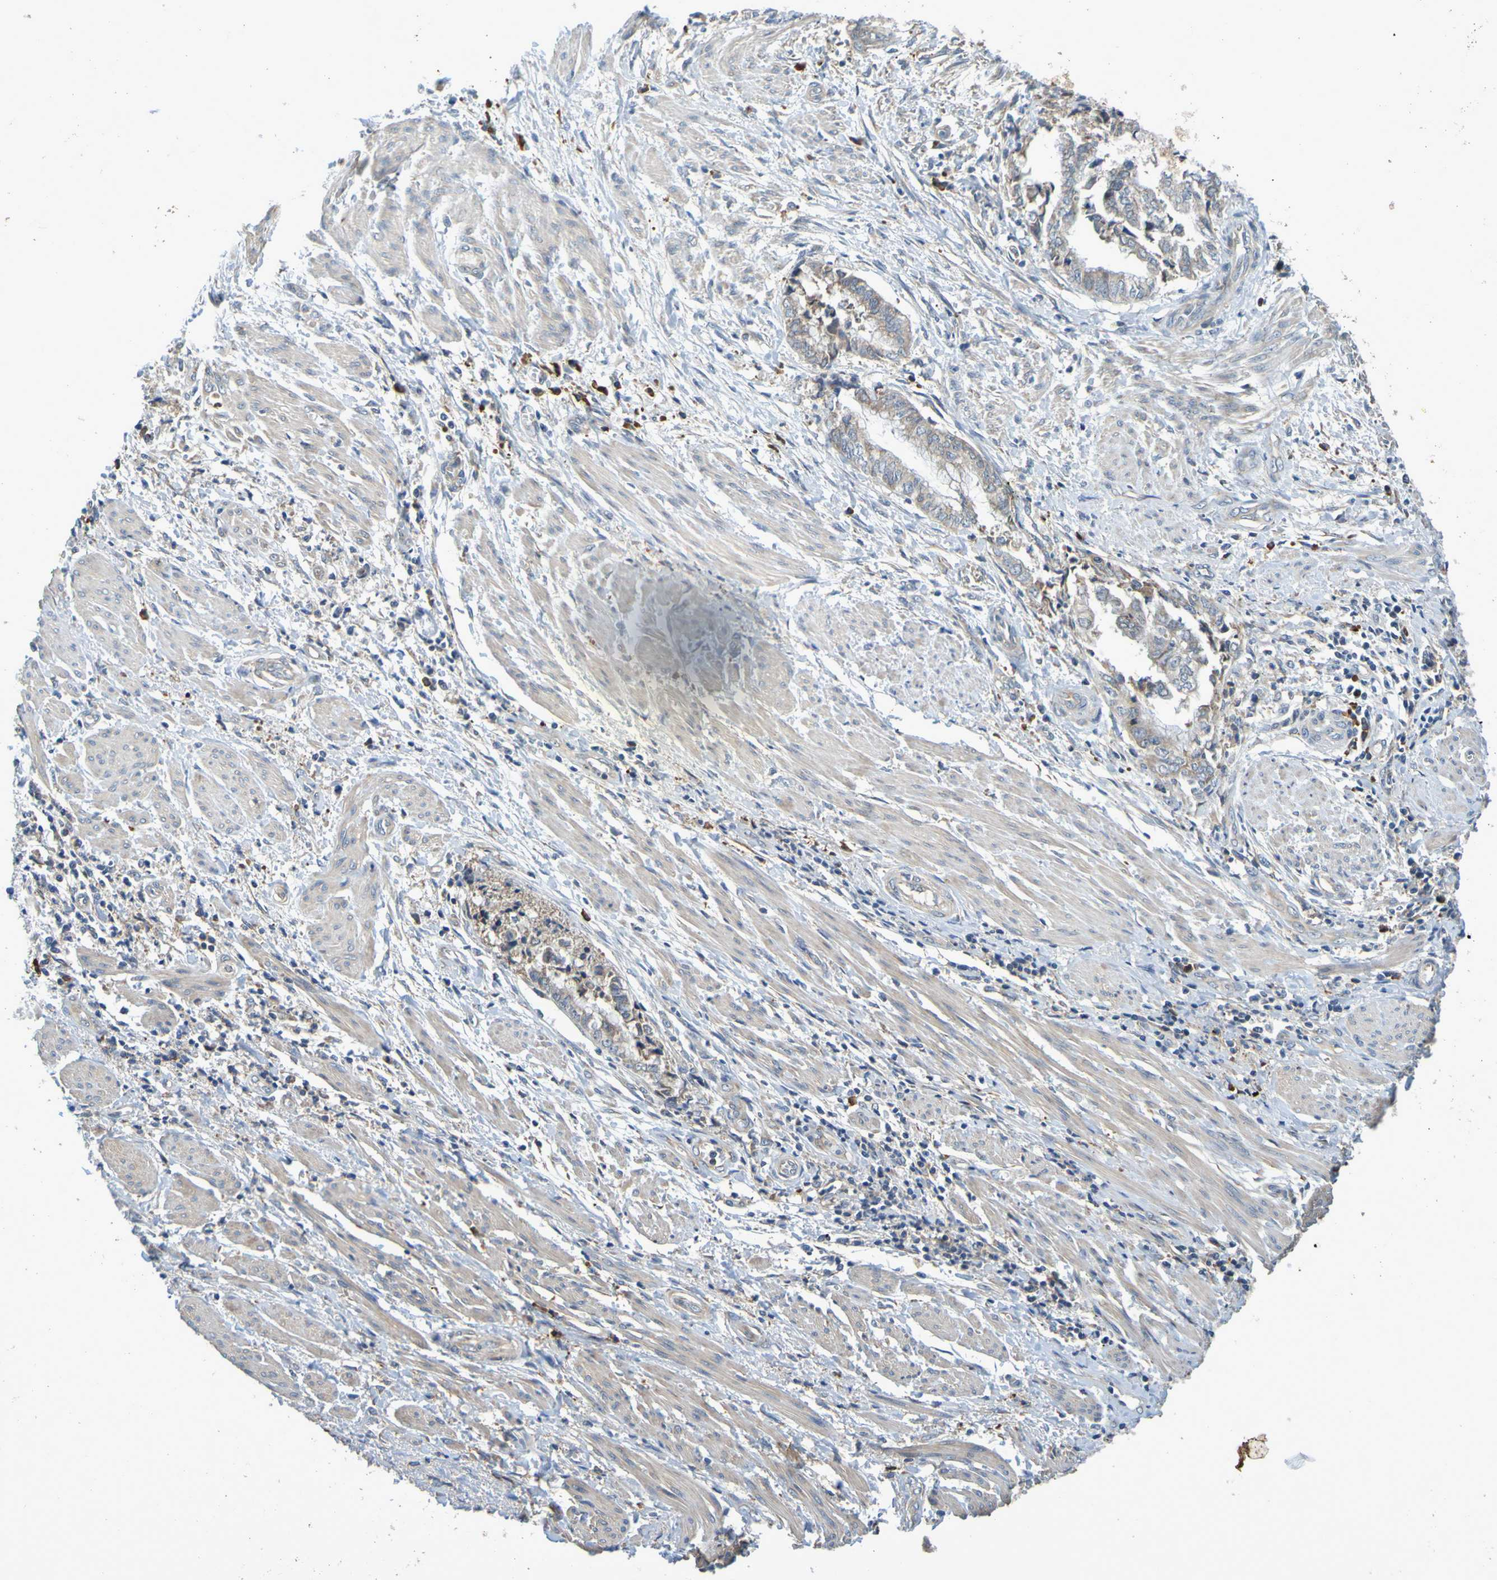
{"staining": {"intensity": "weak", "quantity": ">75%", "location": "cytoplasmic/membranous"}, "tissue": "endometrial cancer", "cell_type": "Tumor cells", "image_type": "cancer", "snomed": [{"axis": "morphology", "description": "Necrosis, NOS"}, {"axis": "morphology", "description": "Adenocarcinoma, NOS"}, {"axis": "topography", "description": "Endometrium"}], "caption": "Immunohistochemistry (DAB) staining of endometrial cancer displays weak cytoplasmic/membranous protein expression in about >75% of tumor cells. (IHC, brightfield microscopy, high magnification).", "gene": "CLDN18", "patient": {"sex": "female", "age": 79}}